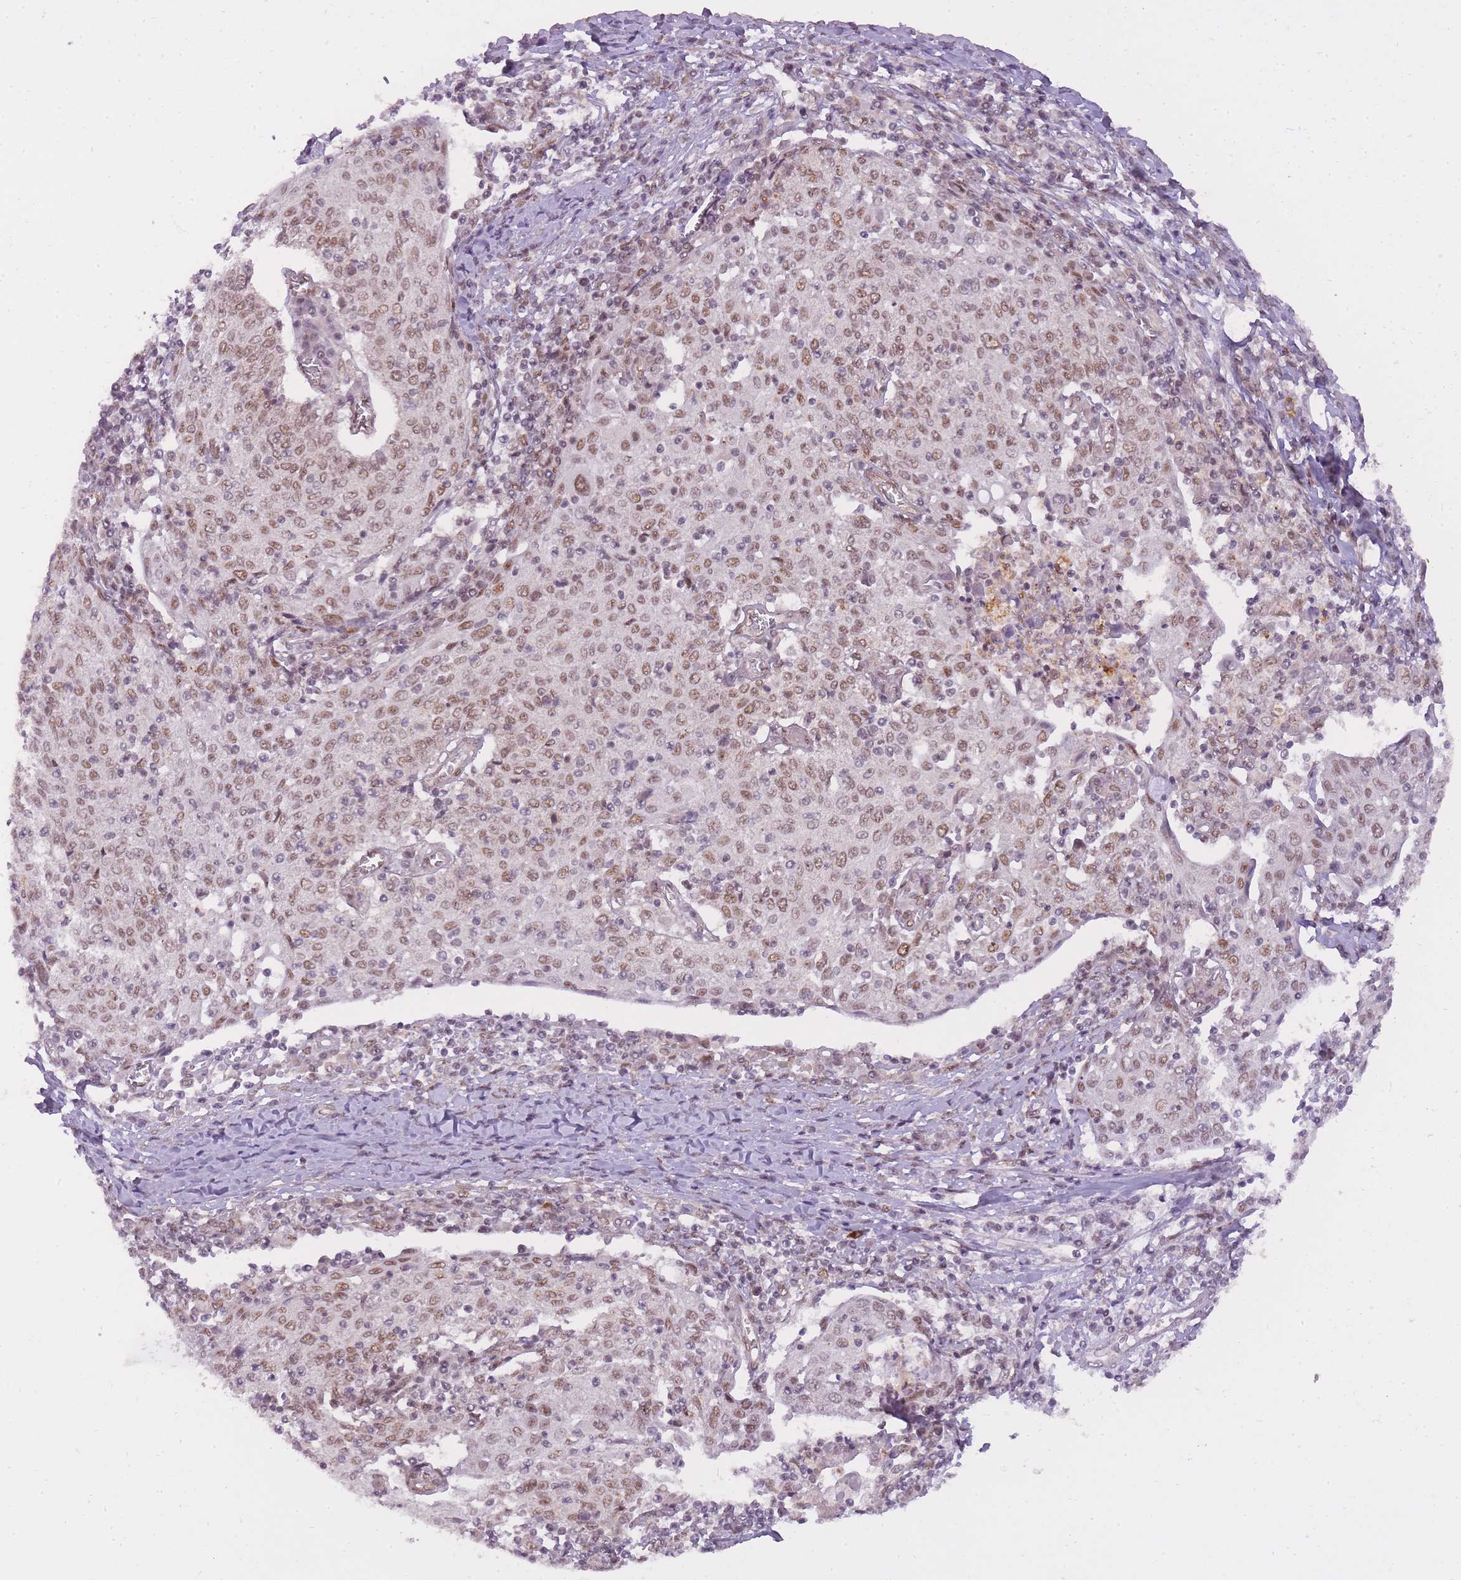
{"staining": {"intensity": "moderate", "quantity": ">75%", "location": "nuclear"}, "tissue": "cervical cancer", "cell_type": "Tumor cells", "image_type": "cancer", "snomed": [{"axis": "morphology", "description": "Squamous cell carcinoma, NOS"}, {"axis": "topography", "description": "Cervix"}], "caption": "Protein staining by immunohistochemistry (IHC) demonstrates moderate nuclear staining in about >75% of tumor cells in cervical cancer (squamous cell carcinoma).", "gene": "TIGD1", "patient": {"sex": "female", "age": 52}}